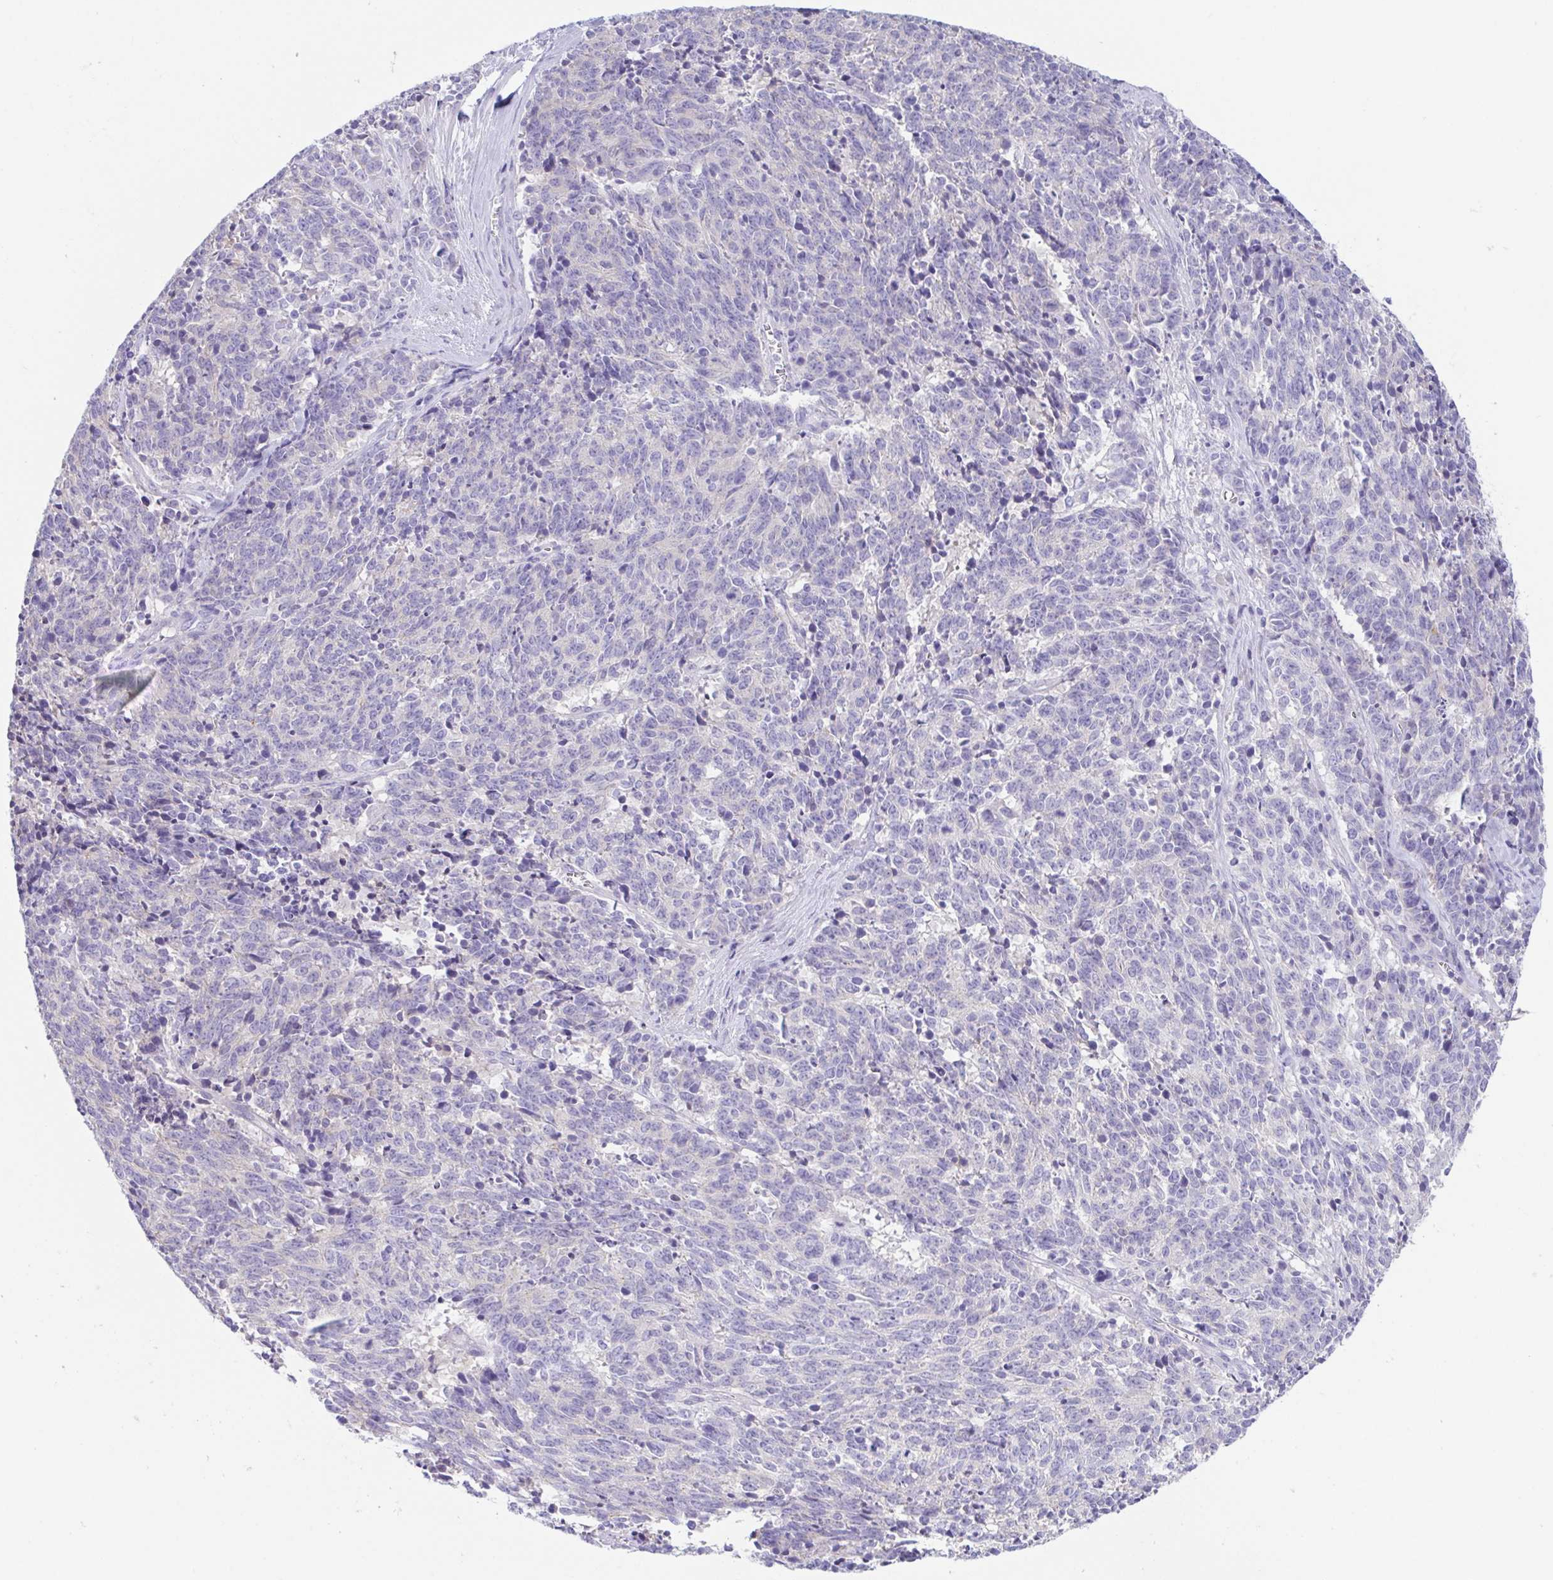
{"staining": {"intensity": "negative", "quantity": "none", "location": "none"}, "tissue": "cervical cancer", "cell_type": "Tumor cells", "image_type": "cancer", "snomed": [{"axis": "morphology", "description": "Squamous cell carcinoma, NOS"}, {"axis": "topography", "description": "Cervix"}], "caption": "This histopathology image is of cervical cancer (squamous cell carcinoma) stained with immunohistochemistry to label a protein in brown with the nuclei are counter-stained blue. There is no positivity in tumor cells.", "gene": "A1BG", "patient": {"sex": "female", "age": 29}}